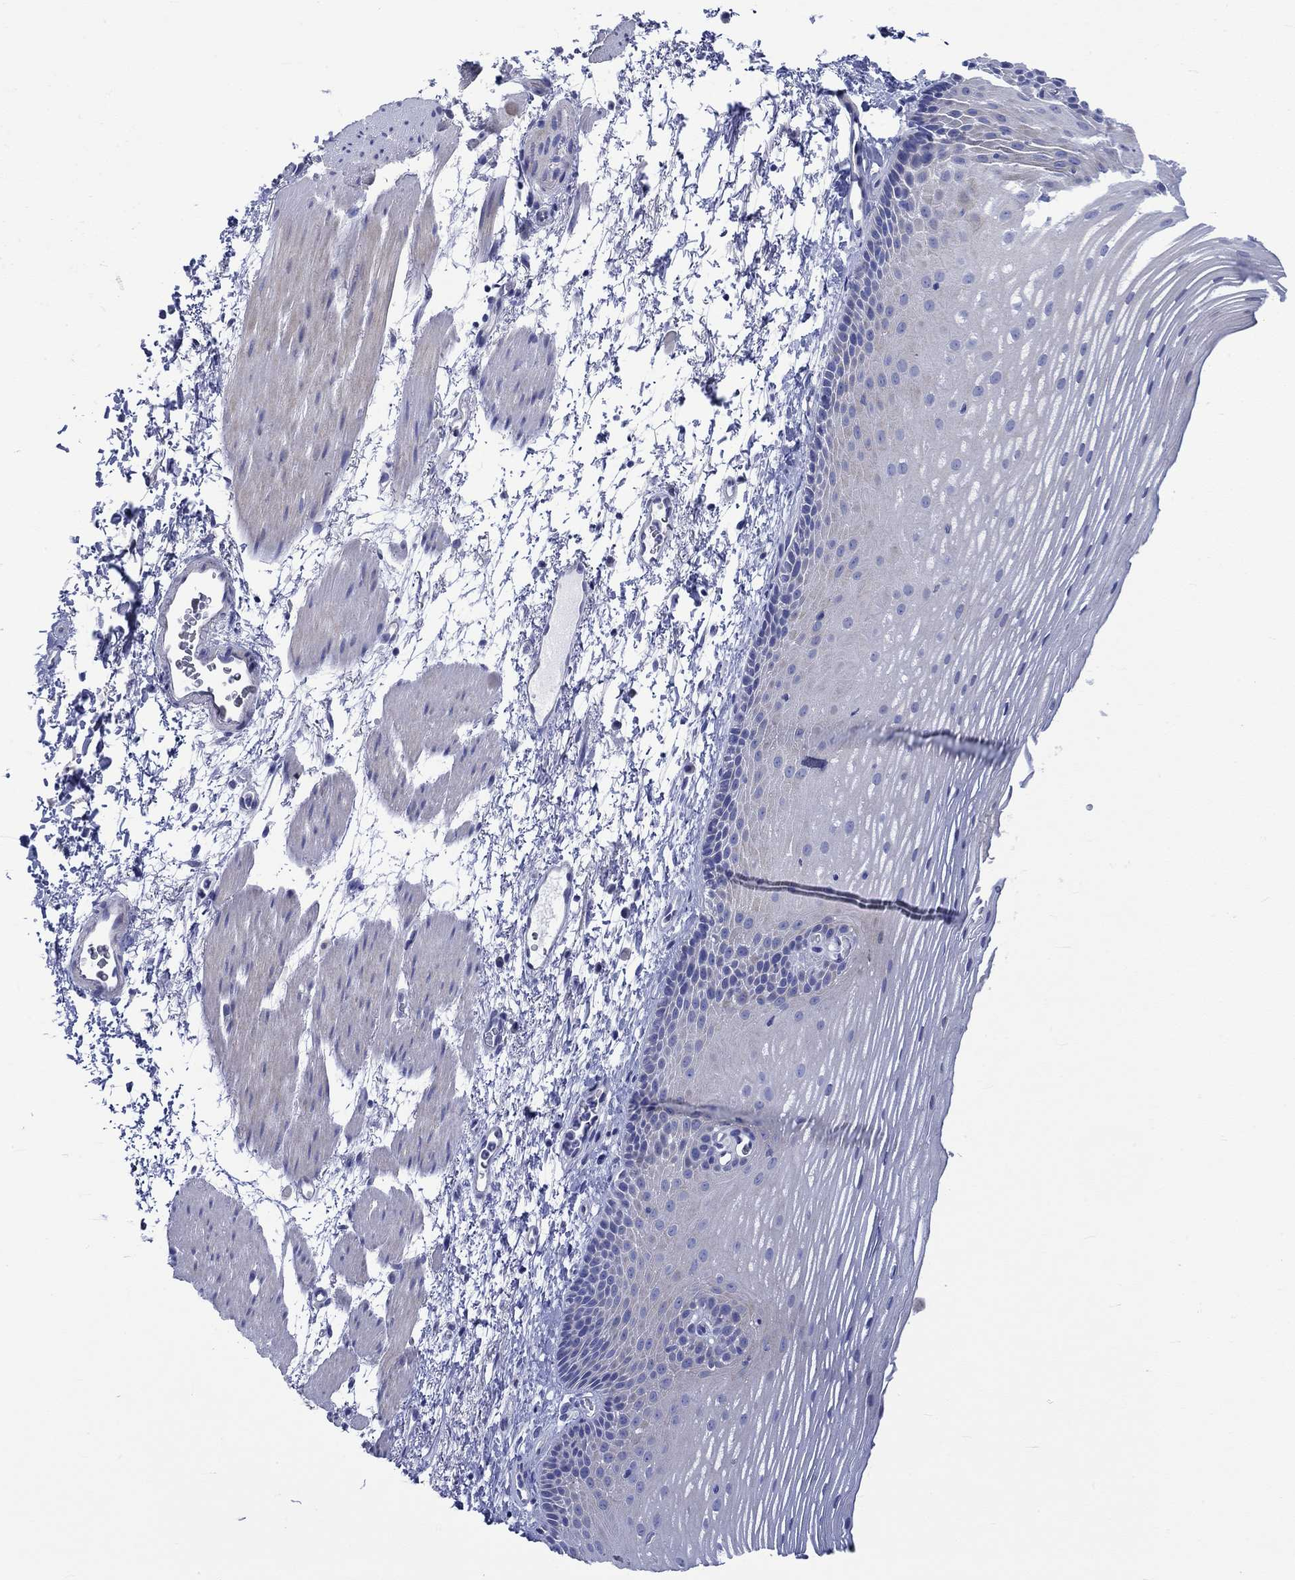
{"staining": {"intensity": "negative", "quantity": "none", "location": "none"}, "tissue": "esophagus", "cell_type": "Squamous epithelial cells", "image_type": "normal", "snomed": [{"axis": "morphology", "description": "Normal tissue, NOS"}, {"axis": "topography", "description": "Esophagus"}], "caption": "Immunohistochemistry (IHC) of unremarkable esophagus shows no staining in squamous epithelial cells. Nuclei are stained in blue.", "gene": "NRIP3", "patient": {"sex": "male", "age": 76}}